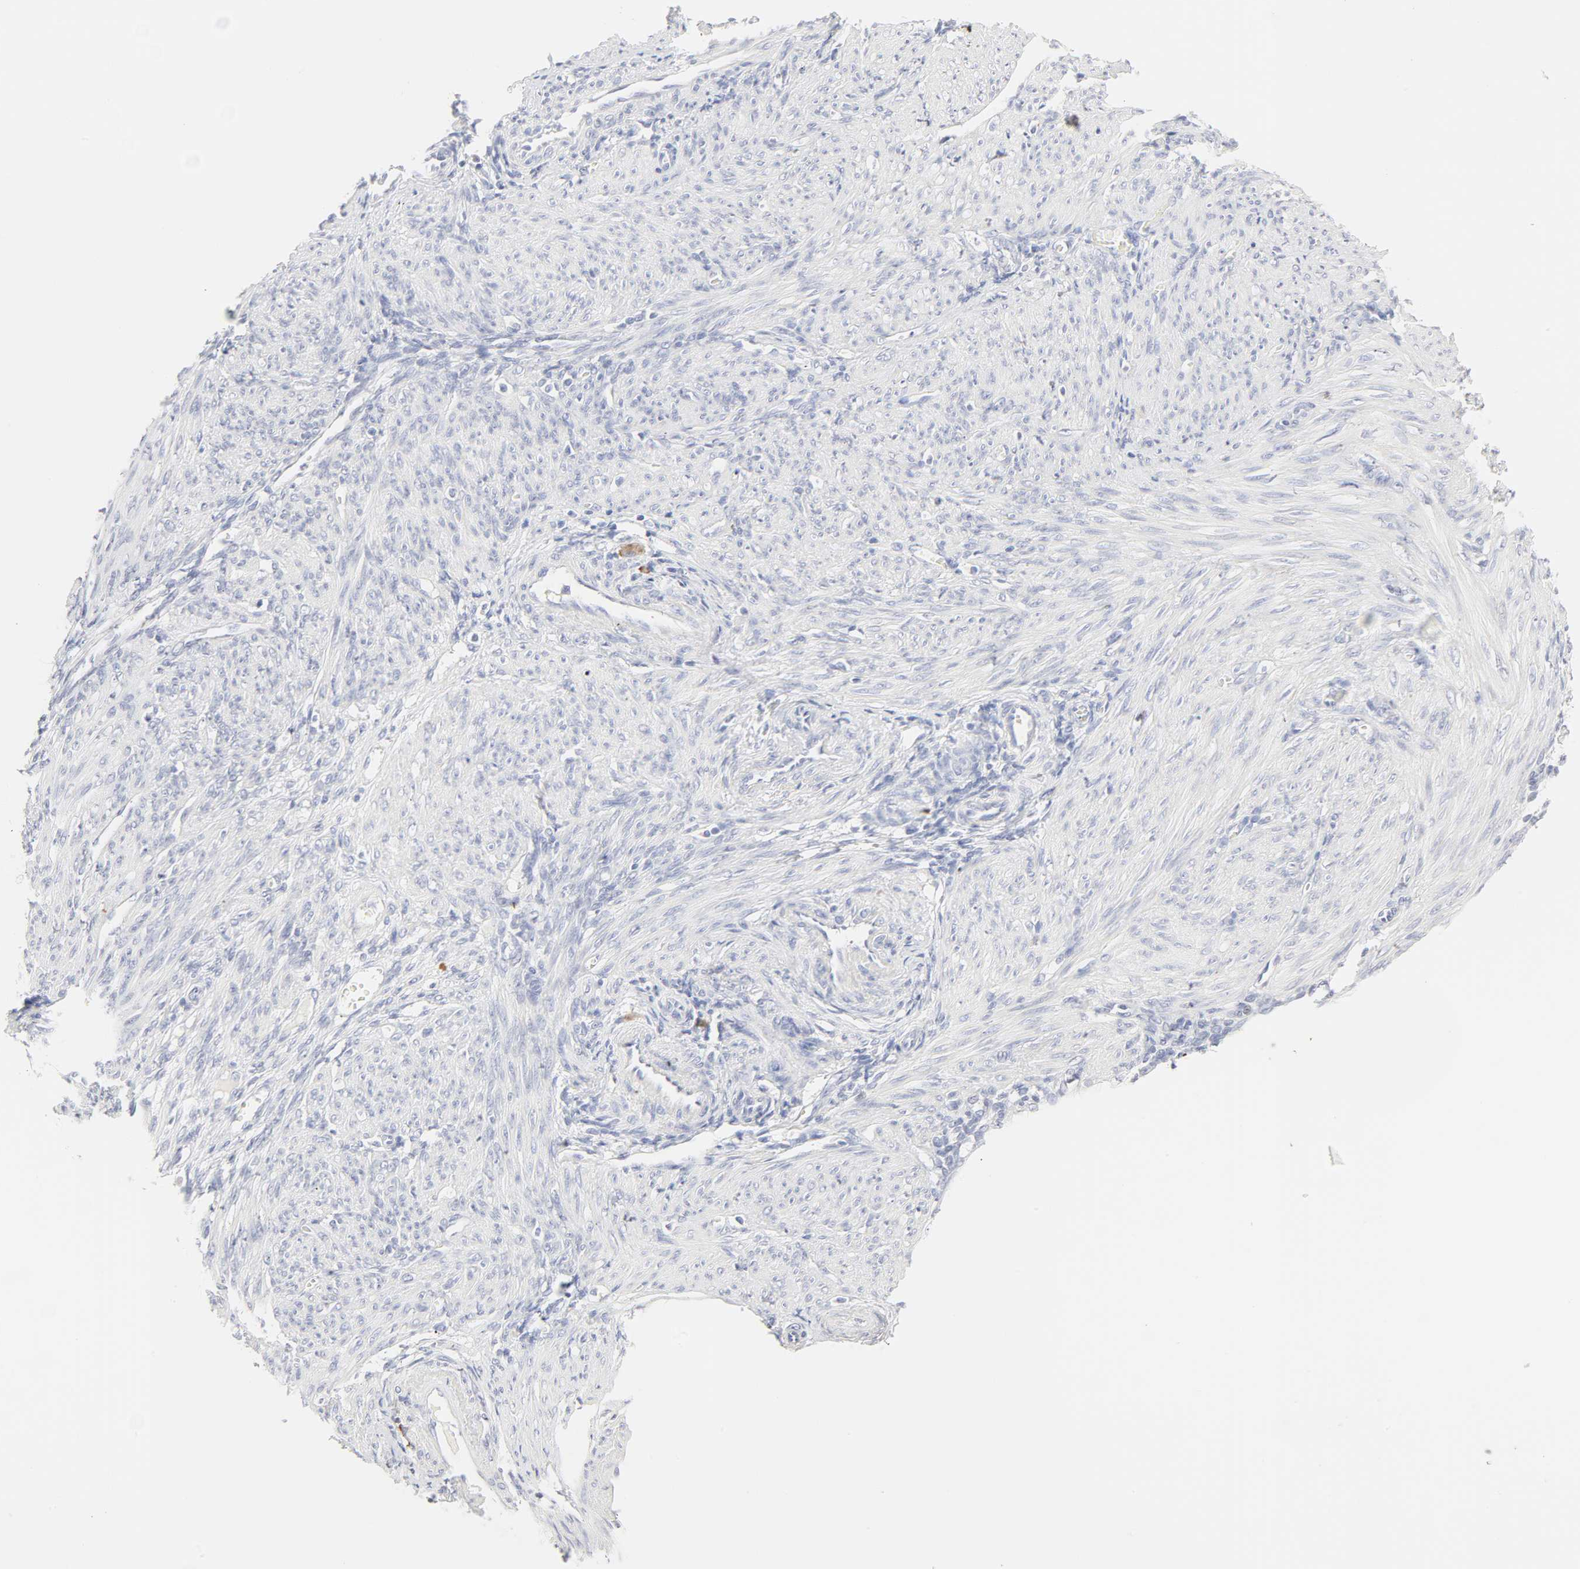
{"staining": {"intensity": "negative", "quantity": "none", "location": "none"}, "tissue": "endometrium", "cell_type": "Cells in endometrial stroma", "image_type": "normal", "snomed": [{"axis": "morphology", "description": "Normal tissue, NOS"}, {"axis": "topography", "description": "Endometrium"}], "caption": "A photomicrograph of endometrium stained for a protein displays no brown staining in cells in endometrial stroma.", "gene": "FCGBP", "patient": {"sex": "female", "age": 72}}